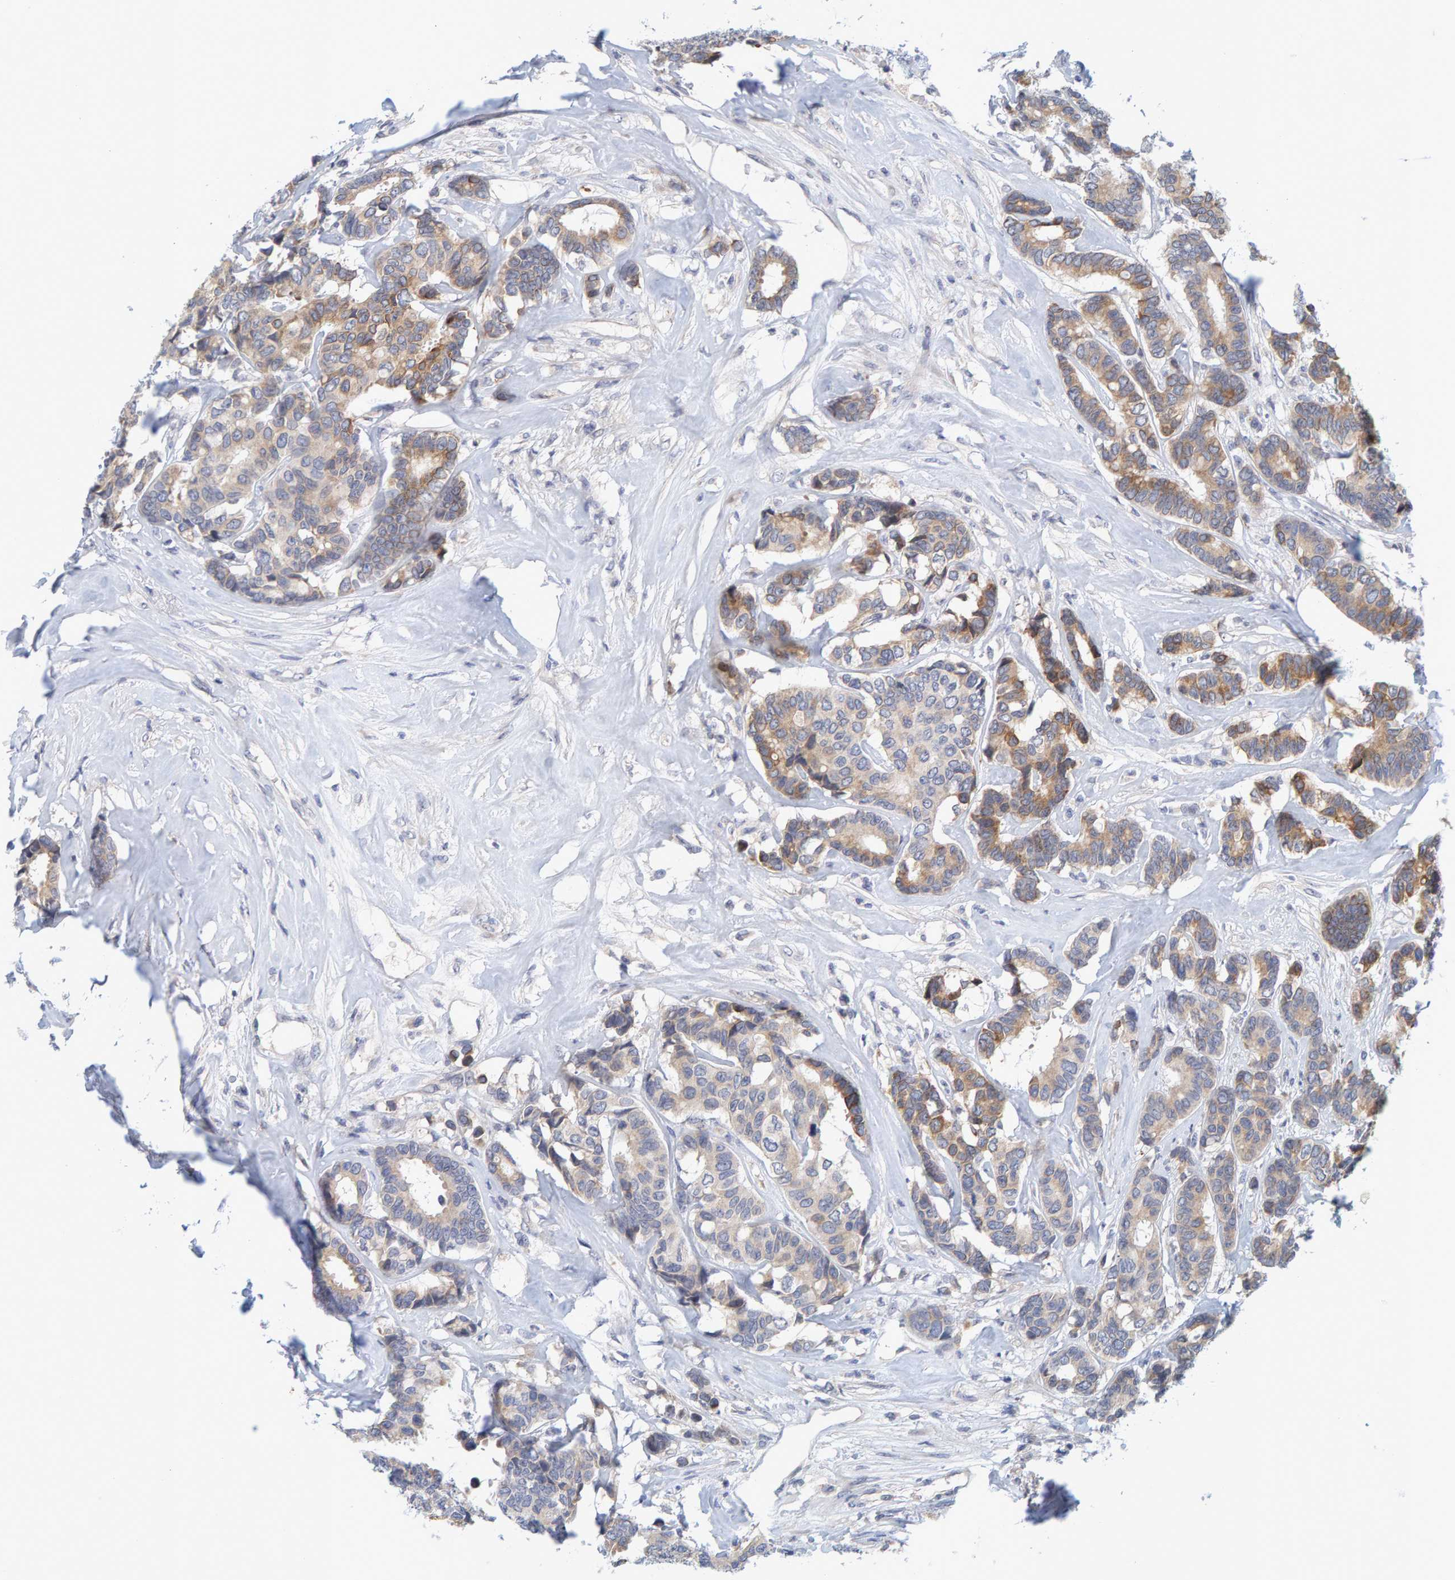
{"staining": {"intensity": "moderate", "quantity": "25%-75%", "location": "cytoplasmic/membranous"}, "tissue": "breast cancer", "cell_type": "Tumor cells", "image_type": "cancer", "snomed": [{"axis": "morphology", "description": "Duct carcinoma"}, {"axis": "topography", "description": "Breast"}], "caption": "High-magnification brightfield microscopy of intraductal carcinoma (breast) stained with DAB (brown) and counterstained with hematoxylin (blue). tumor cells exhibit moderate cytoplasmic/membranous positivity is identified in about25%-75% of cells.", "gene": "ZNF77", "patient": {"sex": "female", "age": 87}}